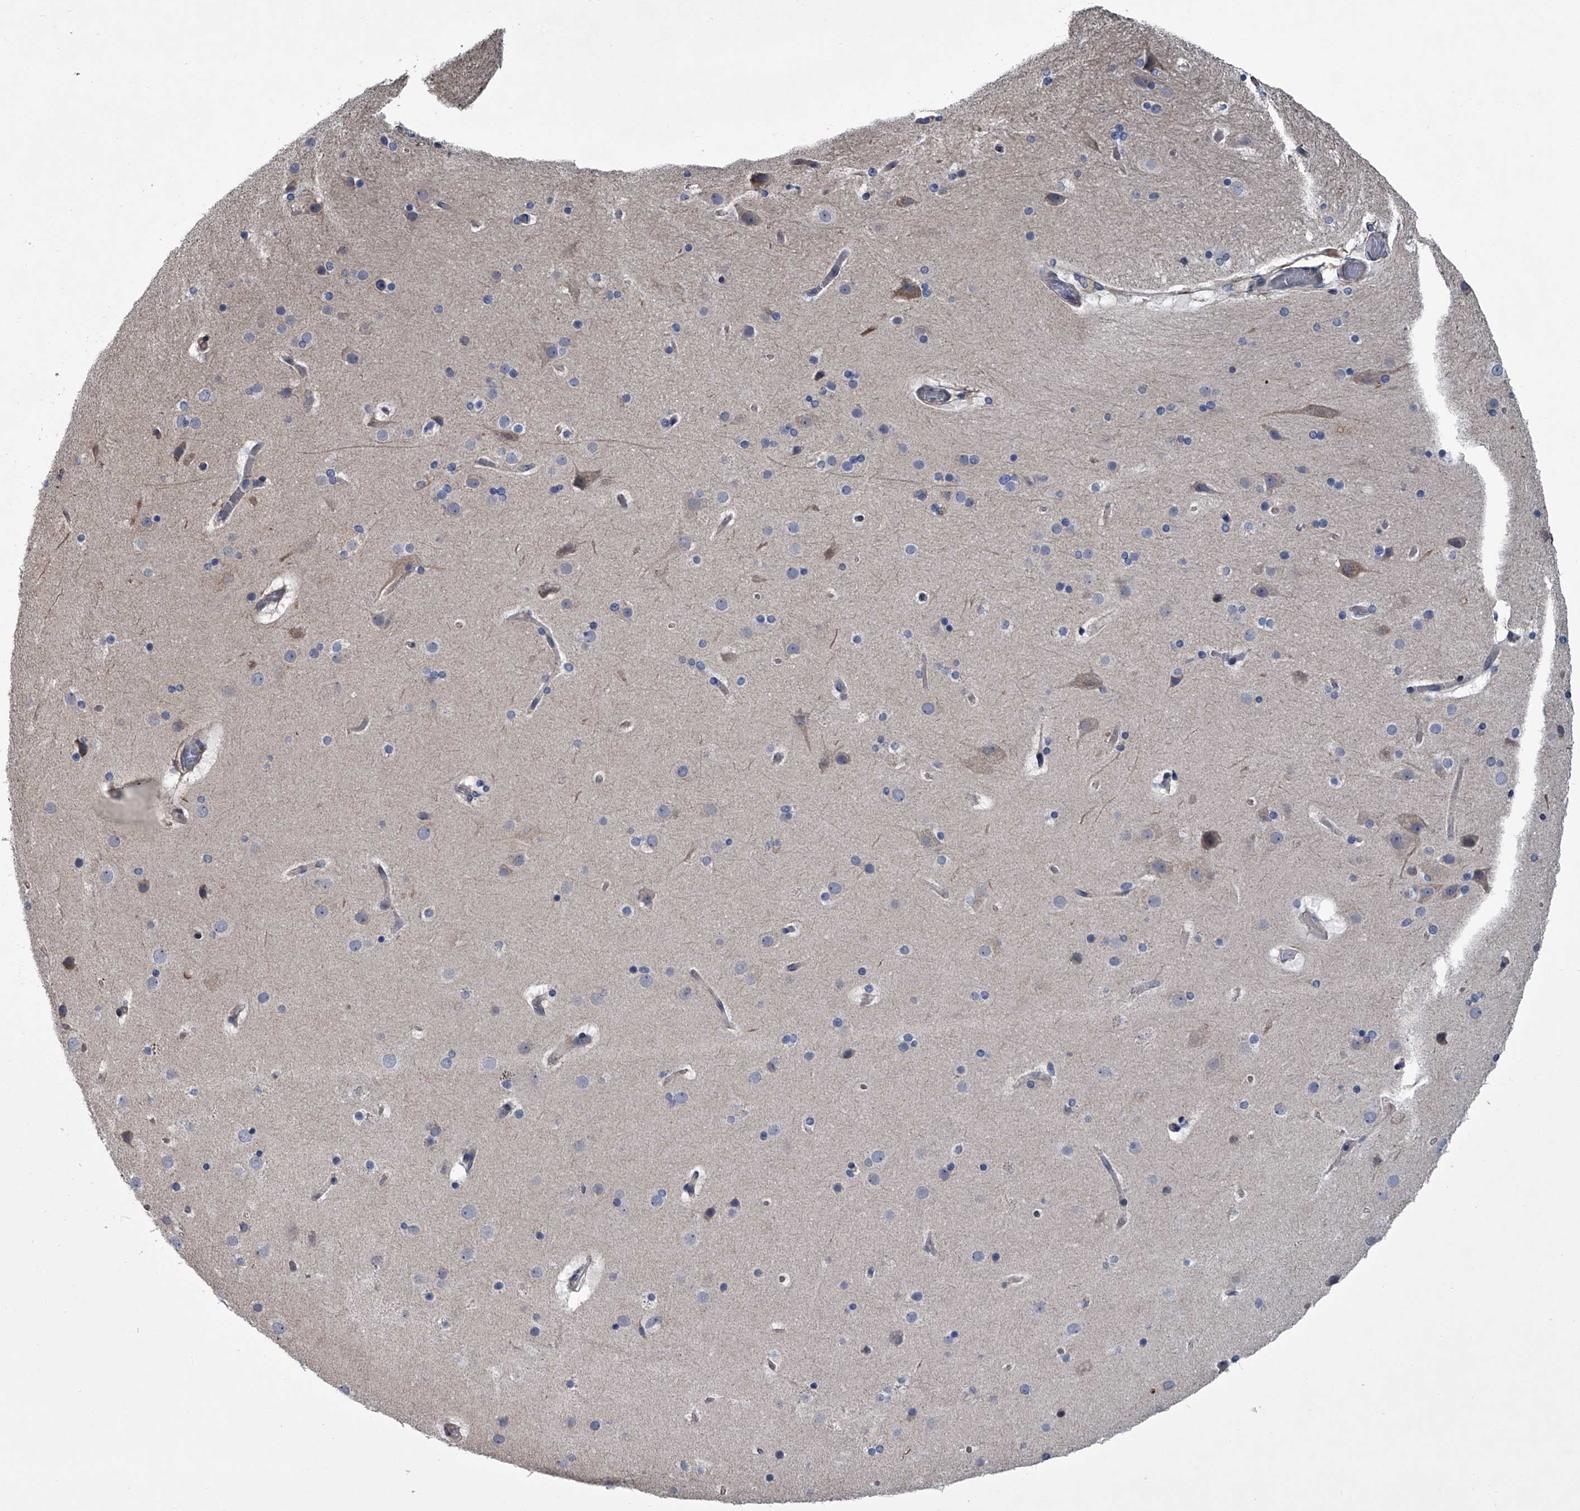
{"staining": {"intensity": "negative", "quantity": "none", "location": "none"}, "tissue": "cerebral cortex", "cell_type": "Endothelial cells", "image_type": "normal", "snomed": [{"axis": "morphology", "description": "Normal tissue, NOS"}, {"axis": "topography", "description": "Cerebral cortex"}], "caption": "Immunohistochemistry (IHC) histopathology image of normal cerebral cortex stained for a protein (brown), which displays no expression in endothelial cells.", "gene": "ABCG1", "patient": {"sex": "male", "age": 57}}